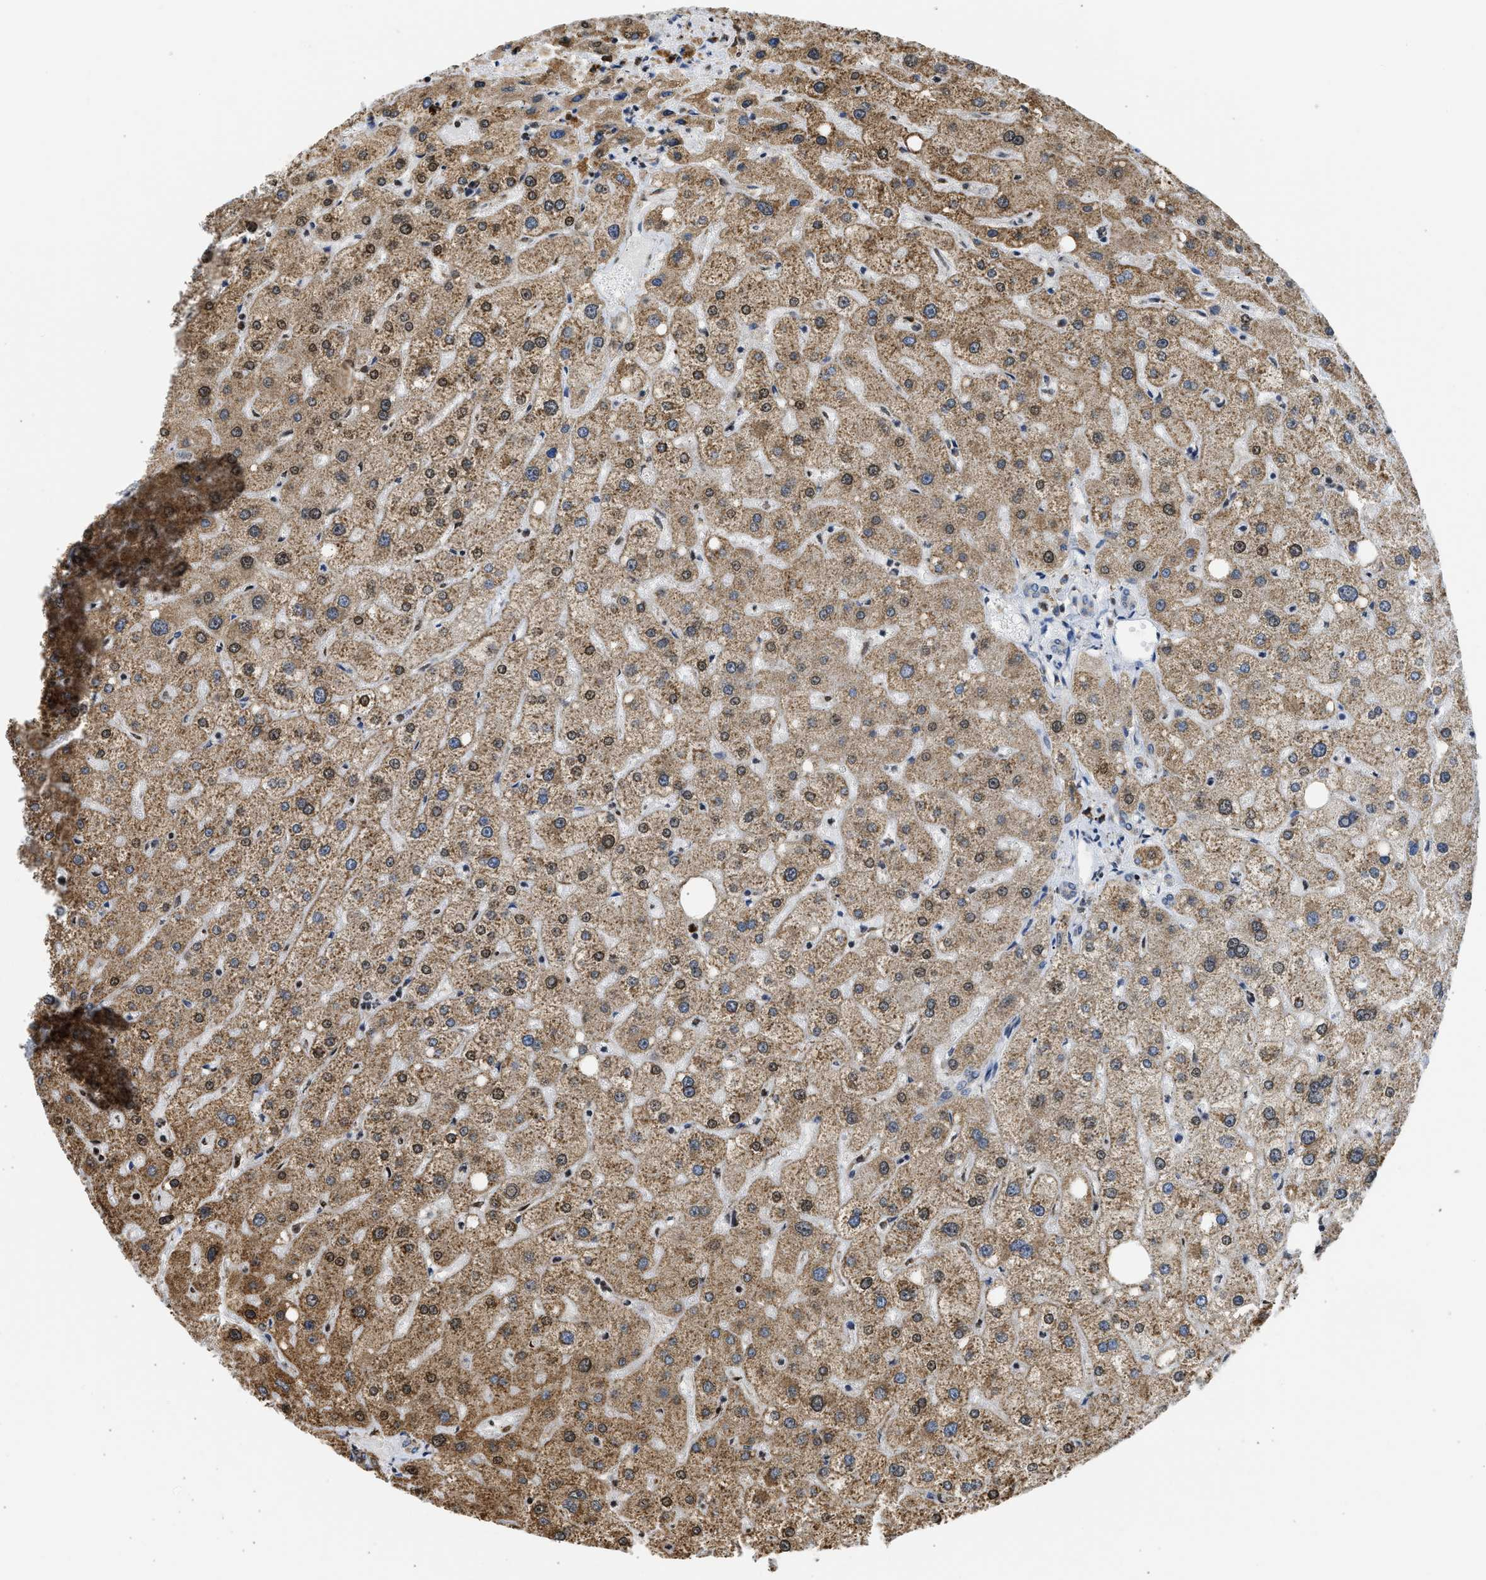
{"staining": {"intensity": "negative", "quantity": "none", "location": "none"}, "tissue": "liver", "cell_type": "Cholangiocytes", "image_type": "normal", "snomed": [{"axis": "morphology", "description": "Normal tissue, NOS"}, {"axis": "topography", "description": "Liver"}], "caption": "This is an immunohistochemistry (IHC) photomicrograph of unremarkable human liver. There is no positivity in cholangiocytes.", "gene": "CYCS", "patient": {"sex": "male", "age": 73}}